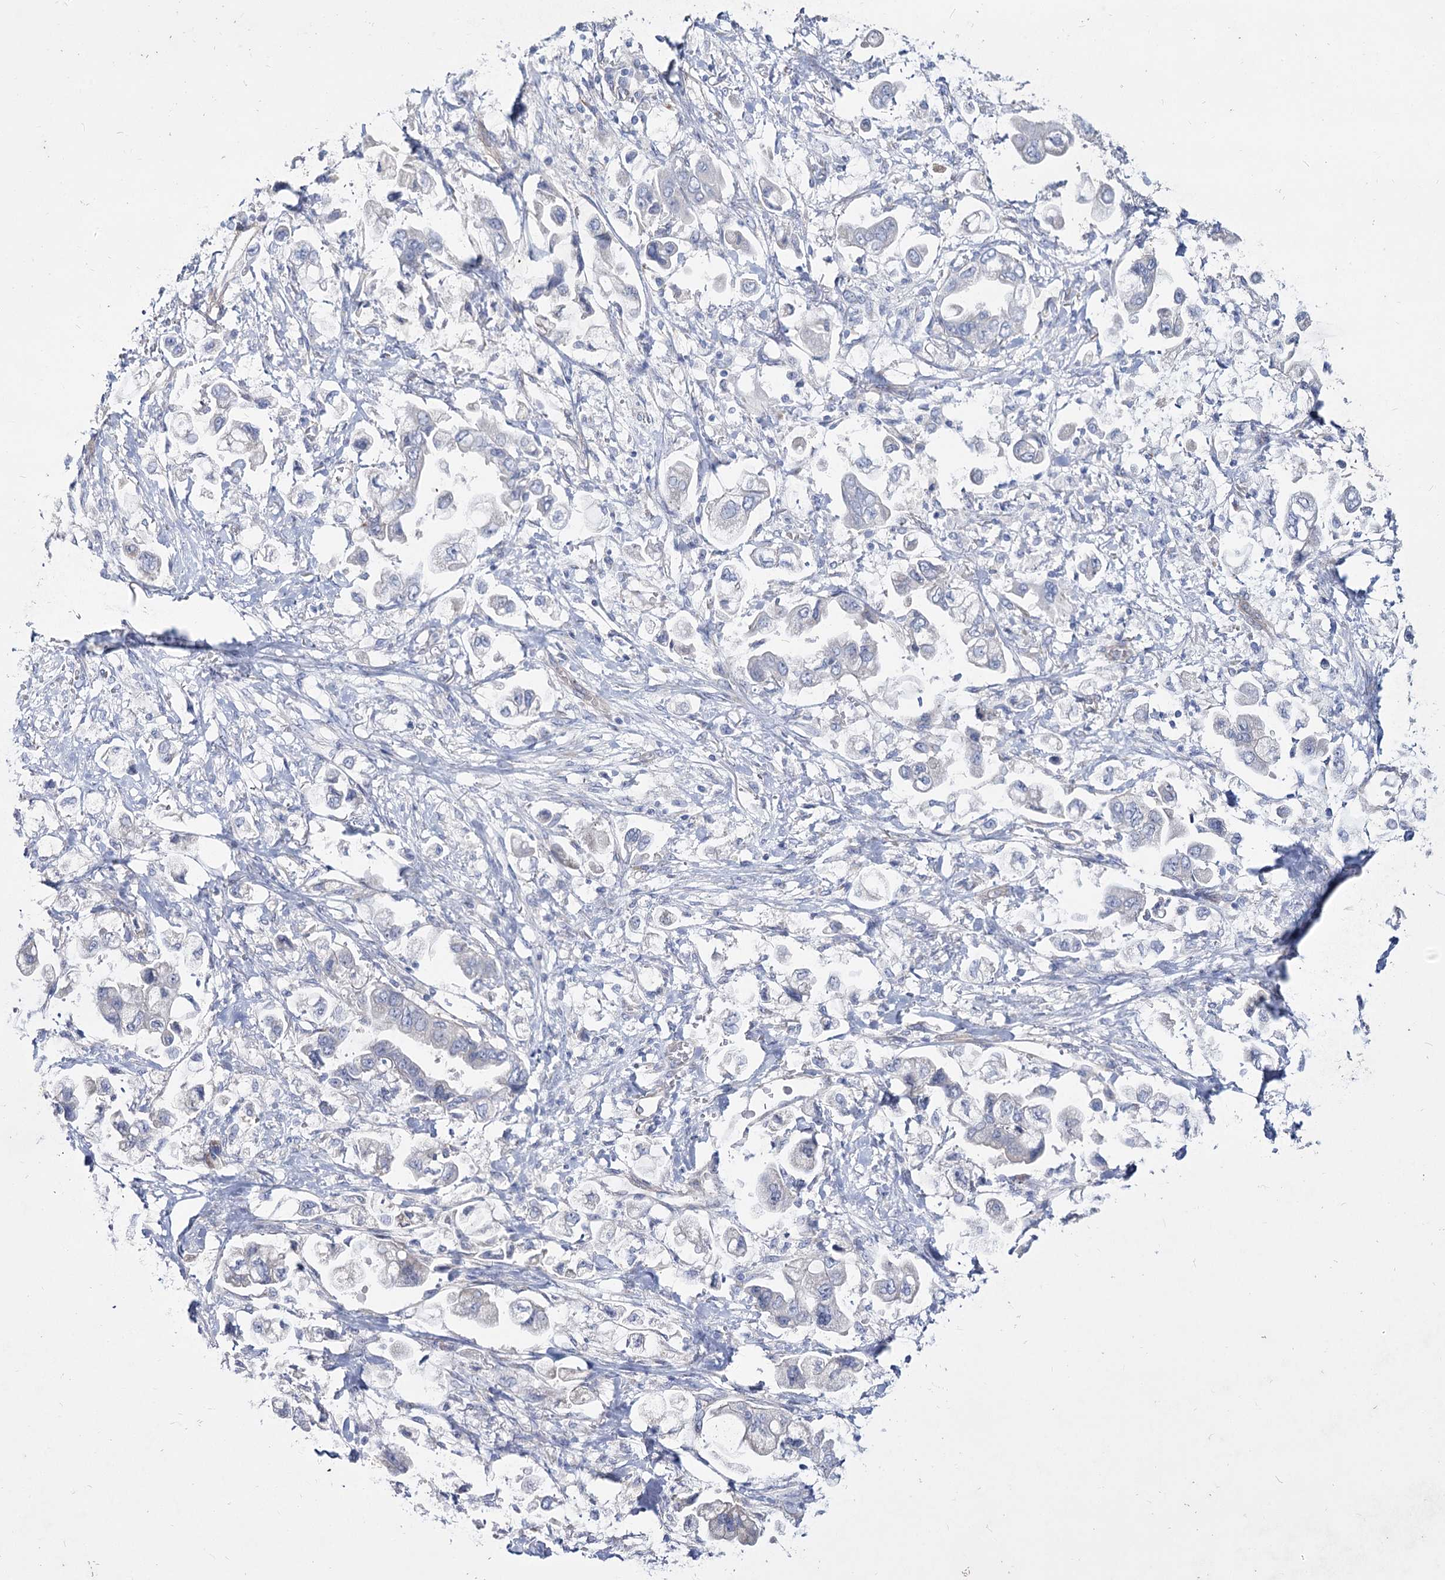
{"staining": {"intensity": "negative", "quantity": "none", "location": "none"}, "tissue": "stomach cancer", "cell_type": "Tumor cells", "image_type": "cancer", "snomed": [{"axis": "morphology", "description": "Adenocarcinoma, NOS"}, {"axis": "topography", "description": "Stomach"}], "caption": "High magnification brightfield microscopy of stomach cancer stained with DAB (3,3'-diaminobenzidine) (brown) and counterstained with hematoxylin (blue): tumor cells show no significant staining. (Stains: DAB (3,3'-diaminobenzidine) IHC with hematoxylin counter stain, Microscopy: brightfield microscopy at high magnification).", "gene": "SUOX", "patient": {"sex": "male", "age": 62}}